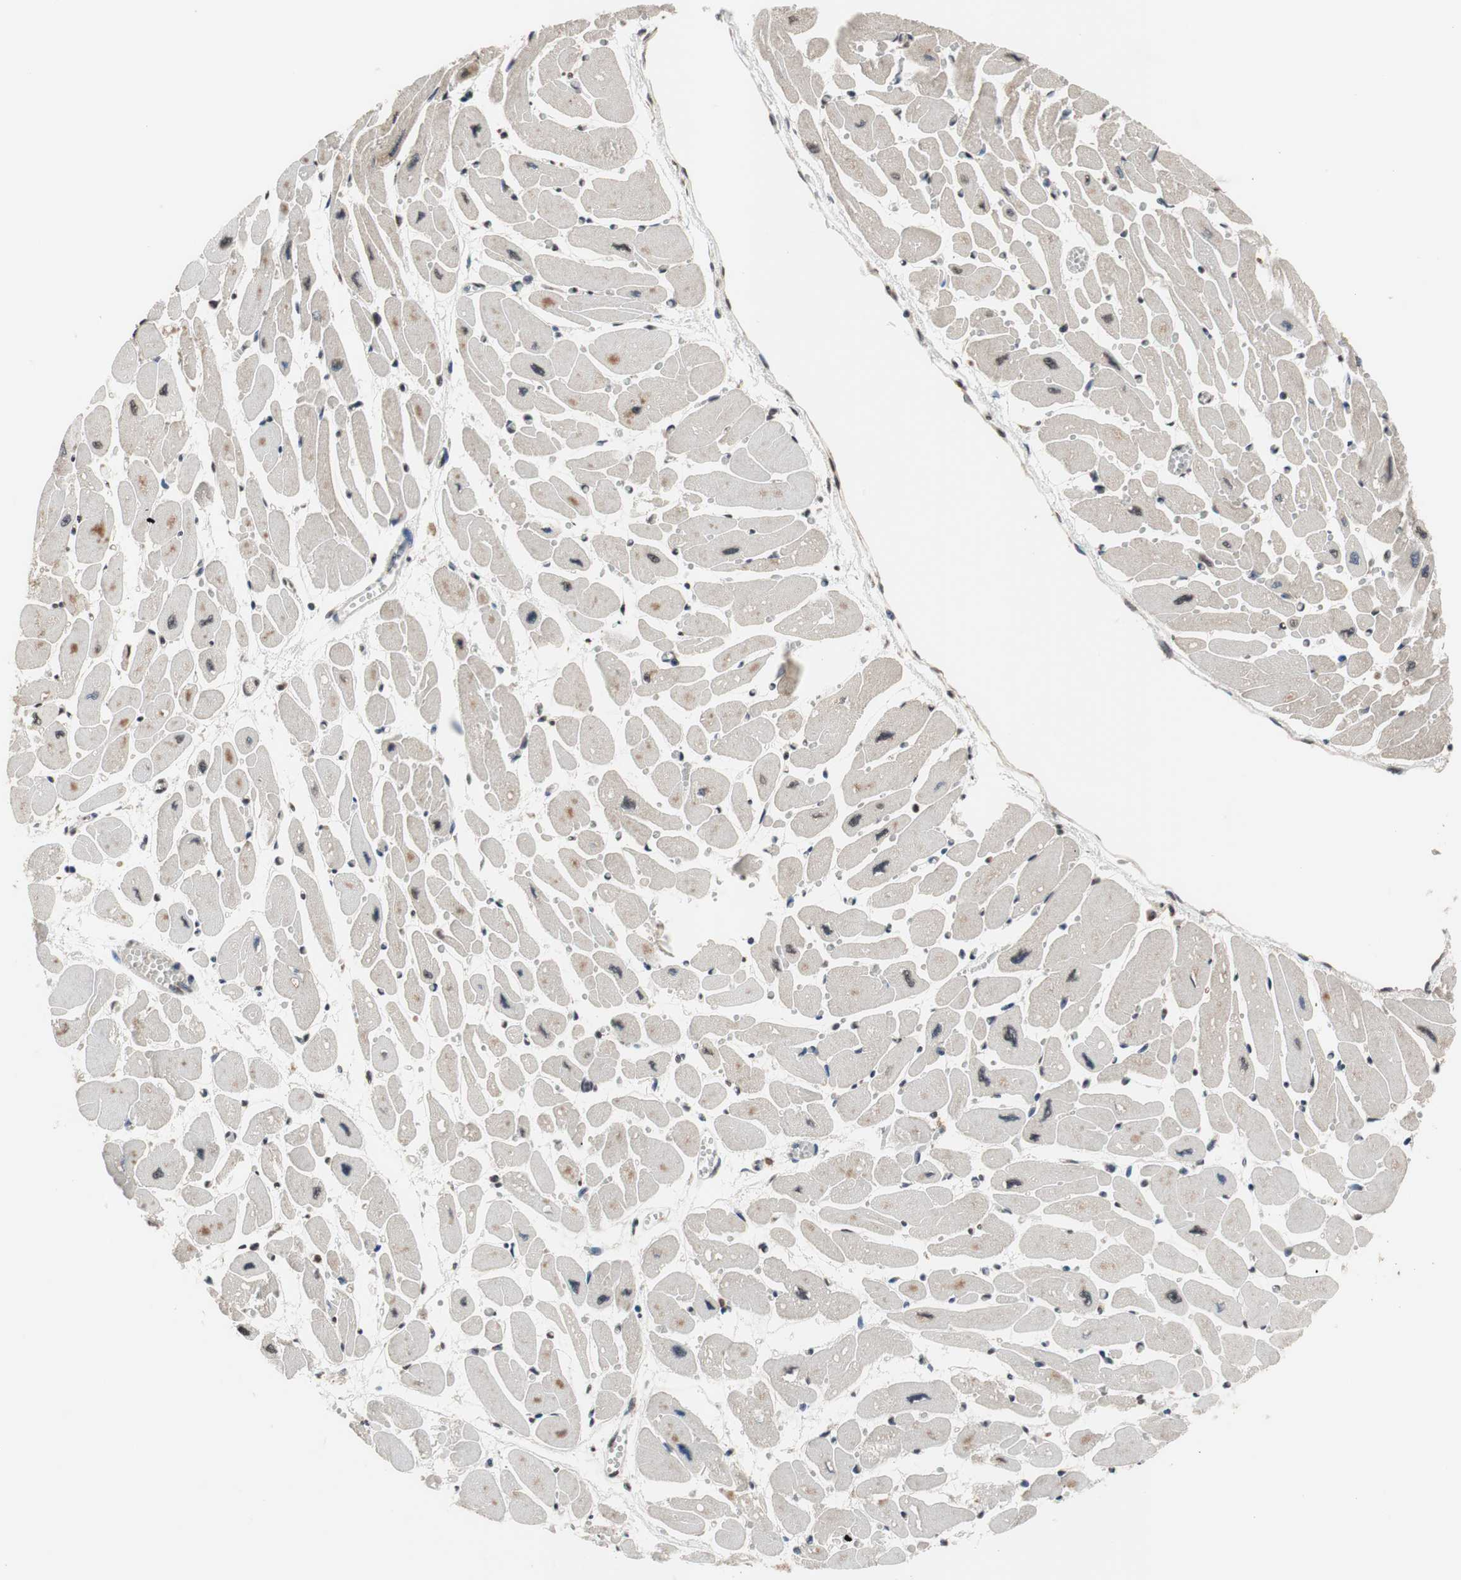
{"staining": {"intensity": "weak", "quantity": ">75%", "location": "cytoplasmic/membranous"}, "tissue": "heart muscle", "cell_type": "Cardiomyocytes", "image_type": "normal", "snomed": [{"axis": "morphology", "description": "Normal tissue, NOS"}, {"axis": "topography", "description": "Heart"}], "caption": "Immunohistochemical staining of benign heart muscle shows low levels of weak cytoplasmic/membranous positivity in about >75% of cardiomyocytes. Nuclei are stained in blue.", "gene": "GCLC", "patient": {"sex": "female", "age": 54}}